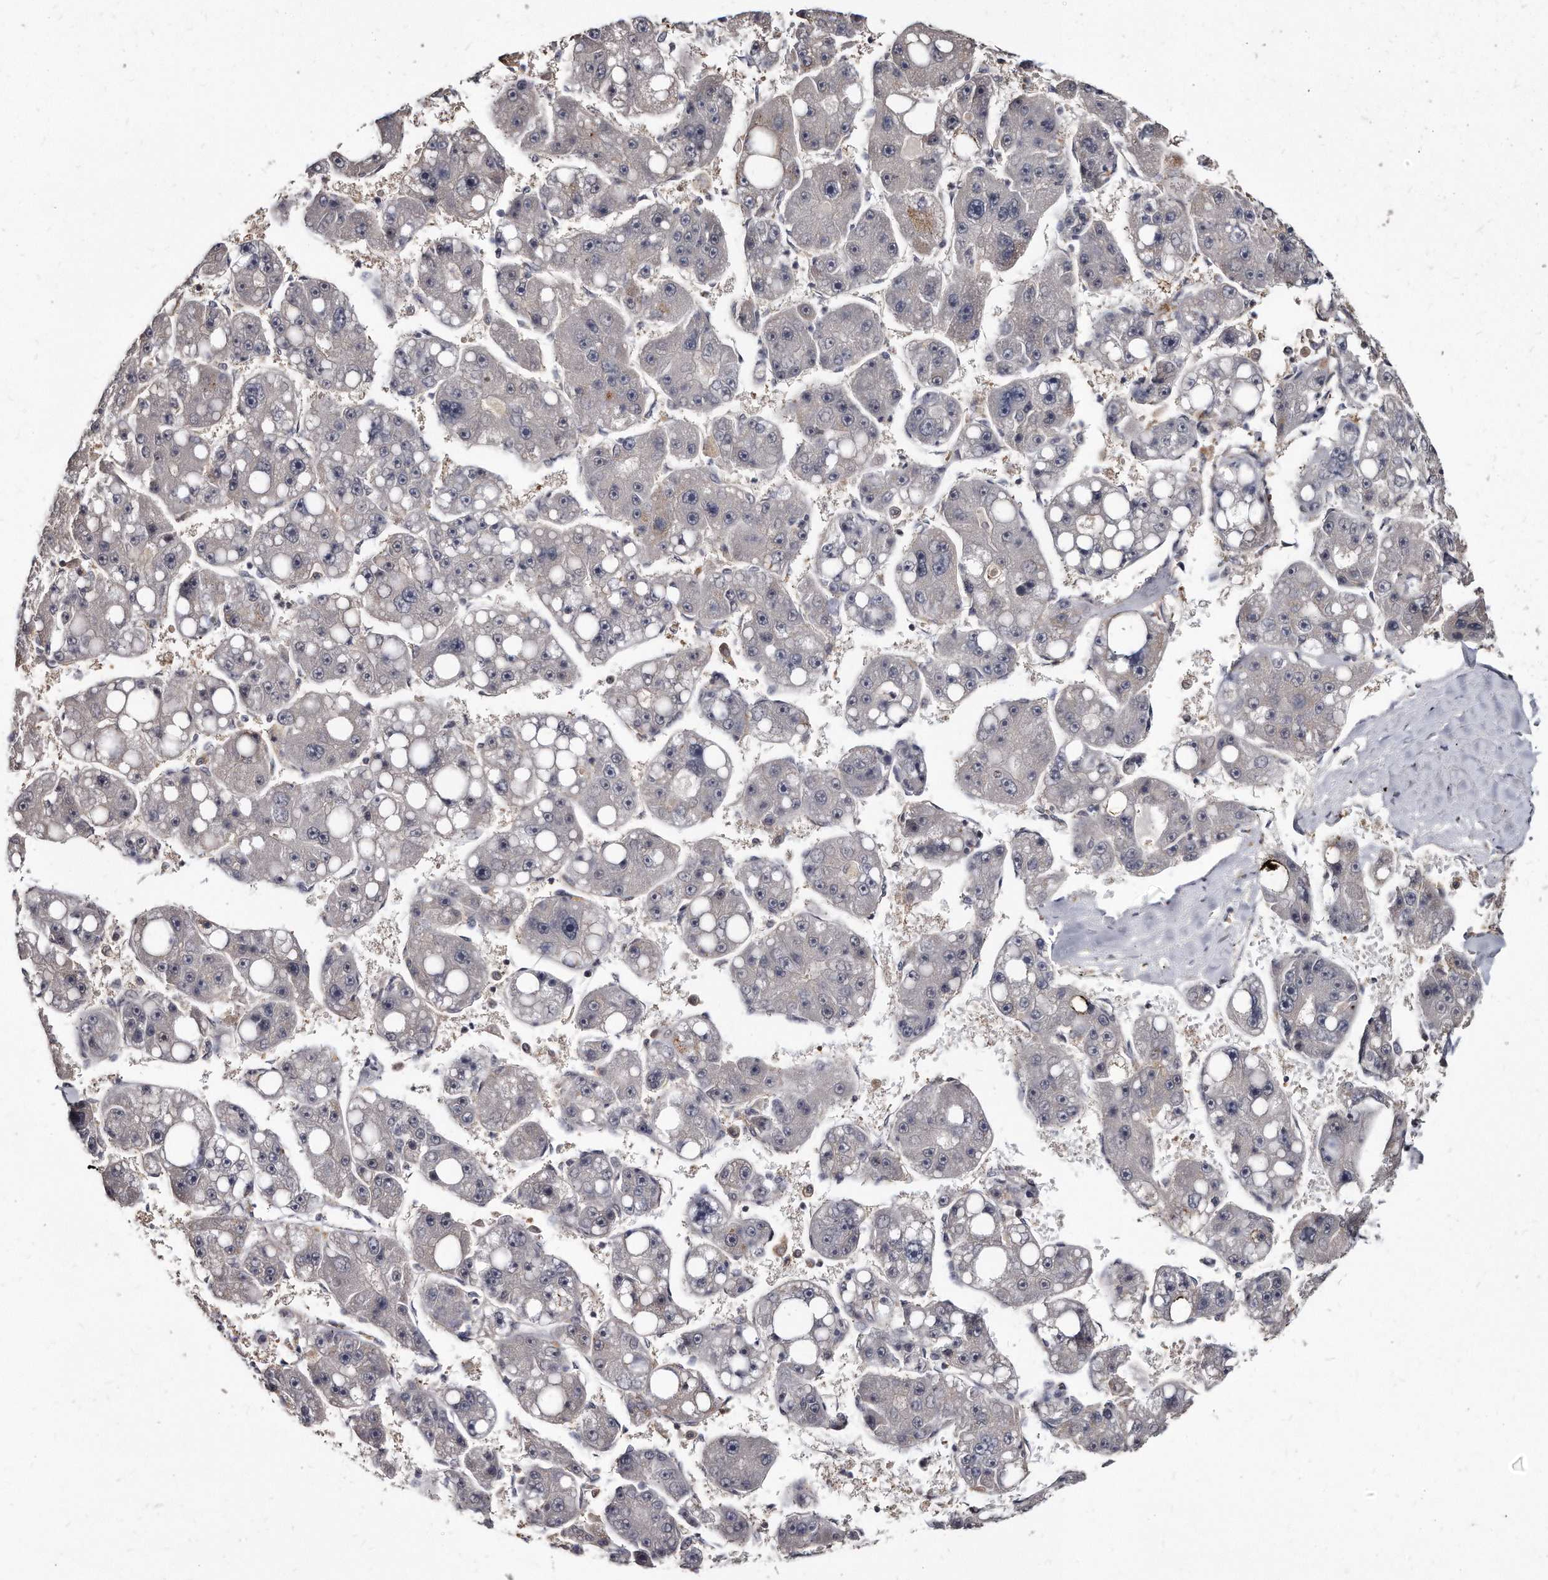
{"staining": {"intensity": "negative", "quantity": "none", "location": "none"}, "tissue": "liver cancer", "cell_type": "Tumor cells", "image_type": "cancer", "snomed": [{"axis": "morphology", "description": "Carcinoma, Hepatocellular, NOS"}, {"axis": "topography", "description": "Liver"}], "caption": "Liver cancer (hepatocellular carcinoma) stained for a protein using immunohistochemistry shows no staining tumor cells.", "gene": "KLHDC3", "patient": {"sex": "female", "age": 61}}